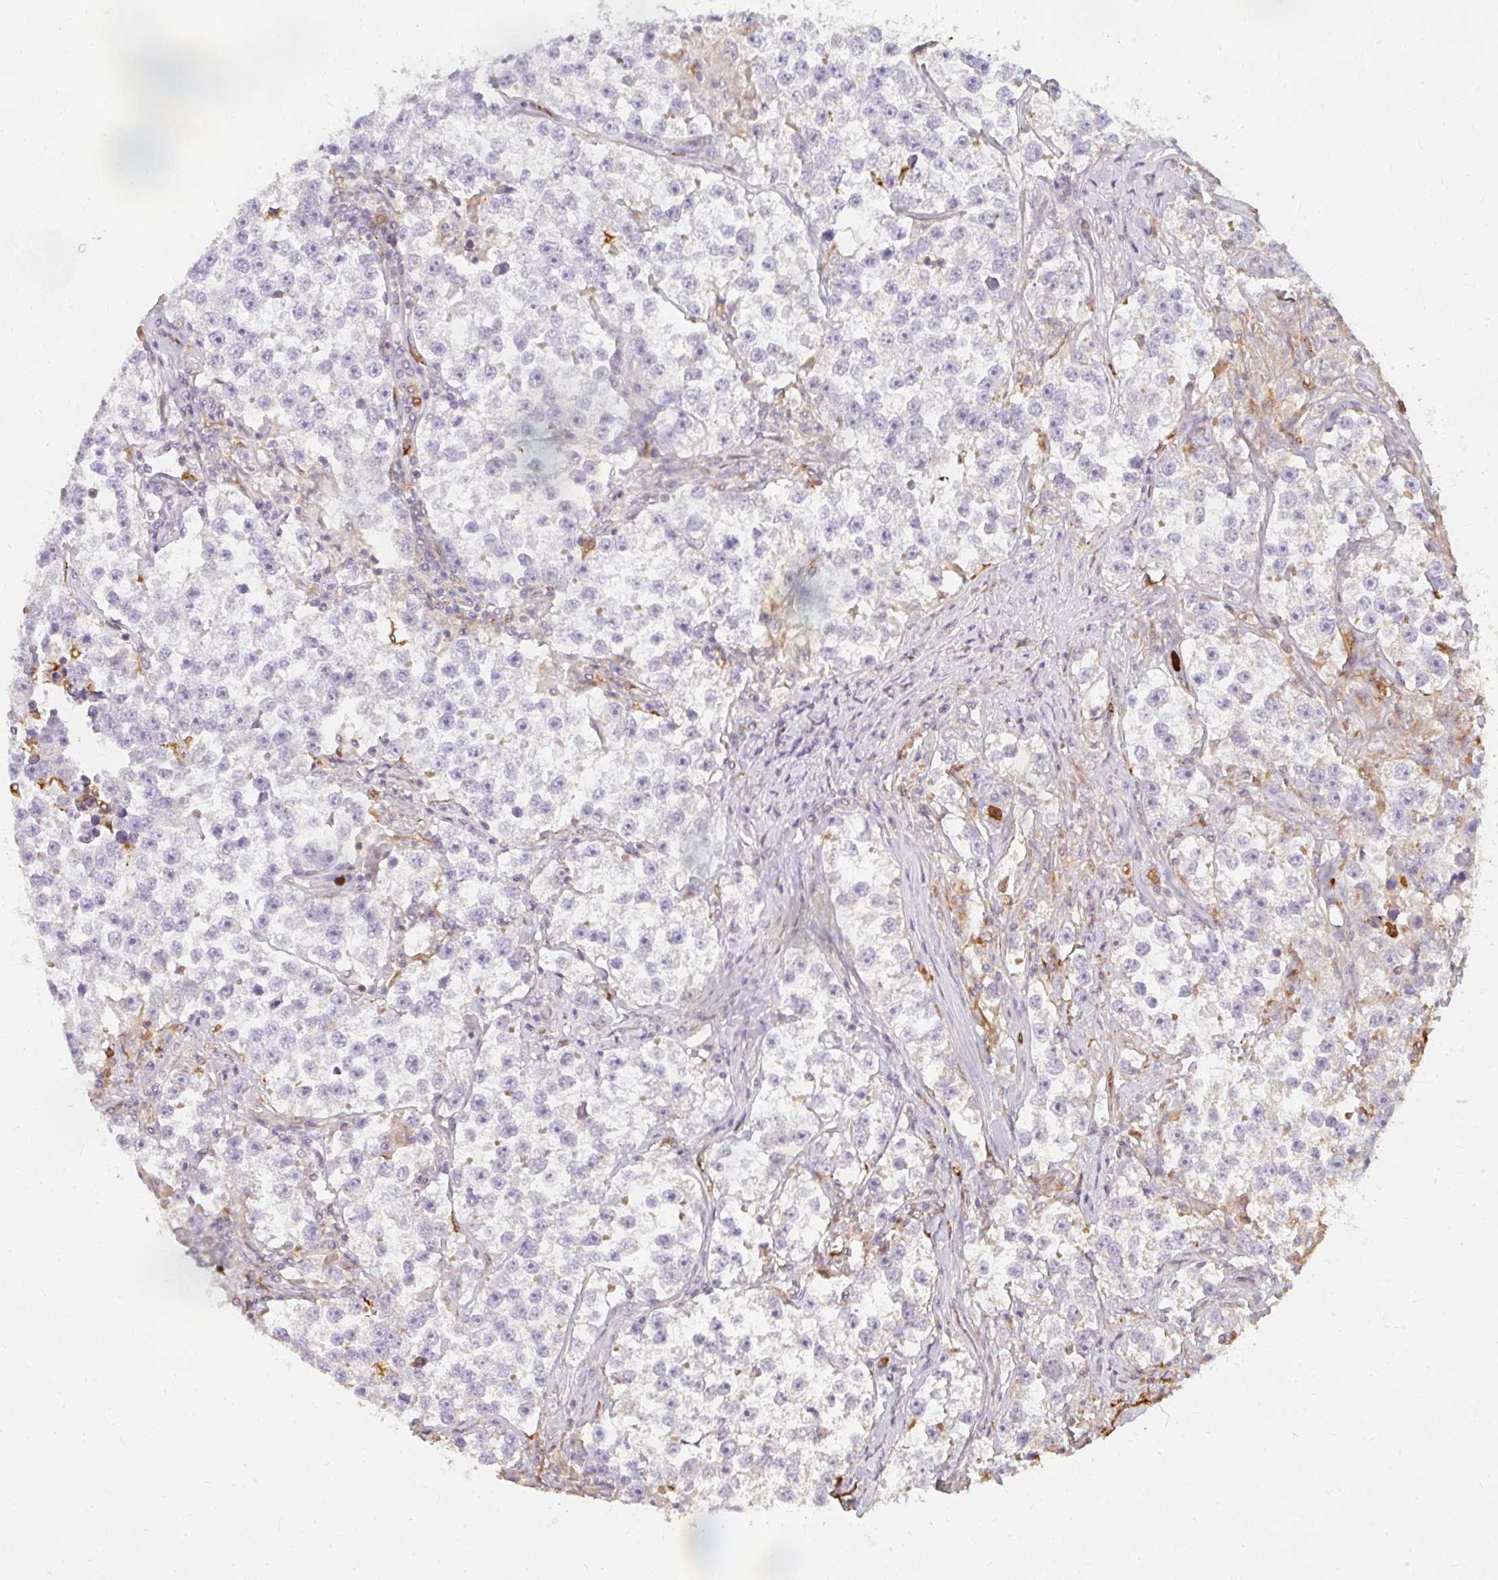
{"staining": {"intensity": "negative", "quantity": "none", "location": "none"}, "tissue": "testis cancer", "cell_type": "Tumor cells", "image_type": "cancer", "snomed": [{"axis": "morphology", "description": "Seminoma, NOS"}, {"axis": "topography", "description": "Testis"}], "caption": "High power microscopy histopathology image of an IHC histopathology image of testis seminoma, revealing no significant positivity in tumor cells.", "gene": "CNTRL", "patient": {"sex": "male", "age": 46}}